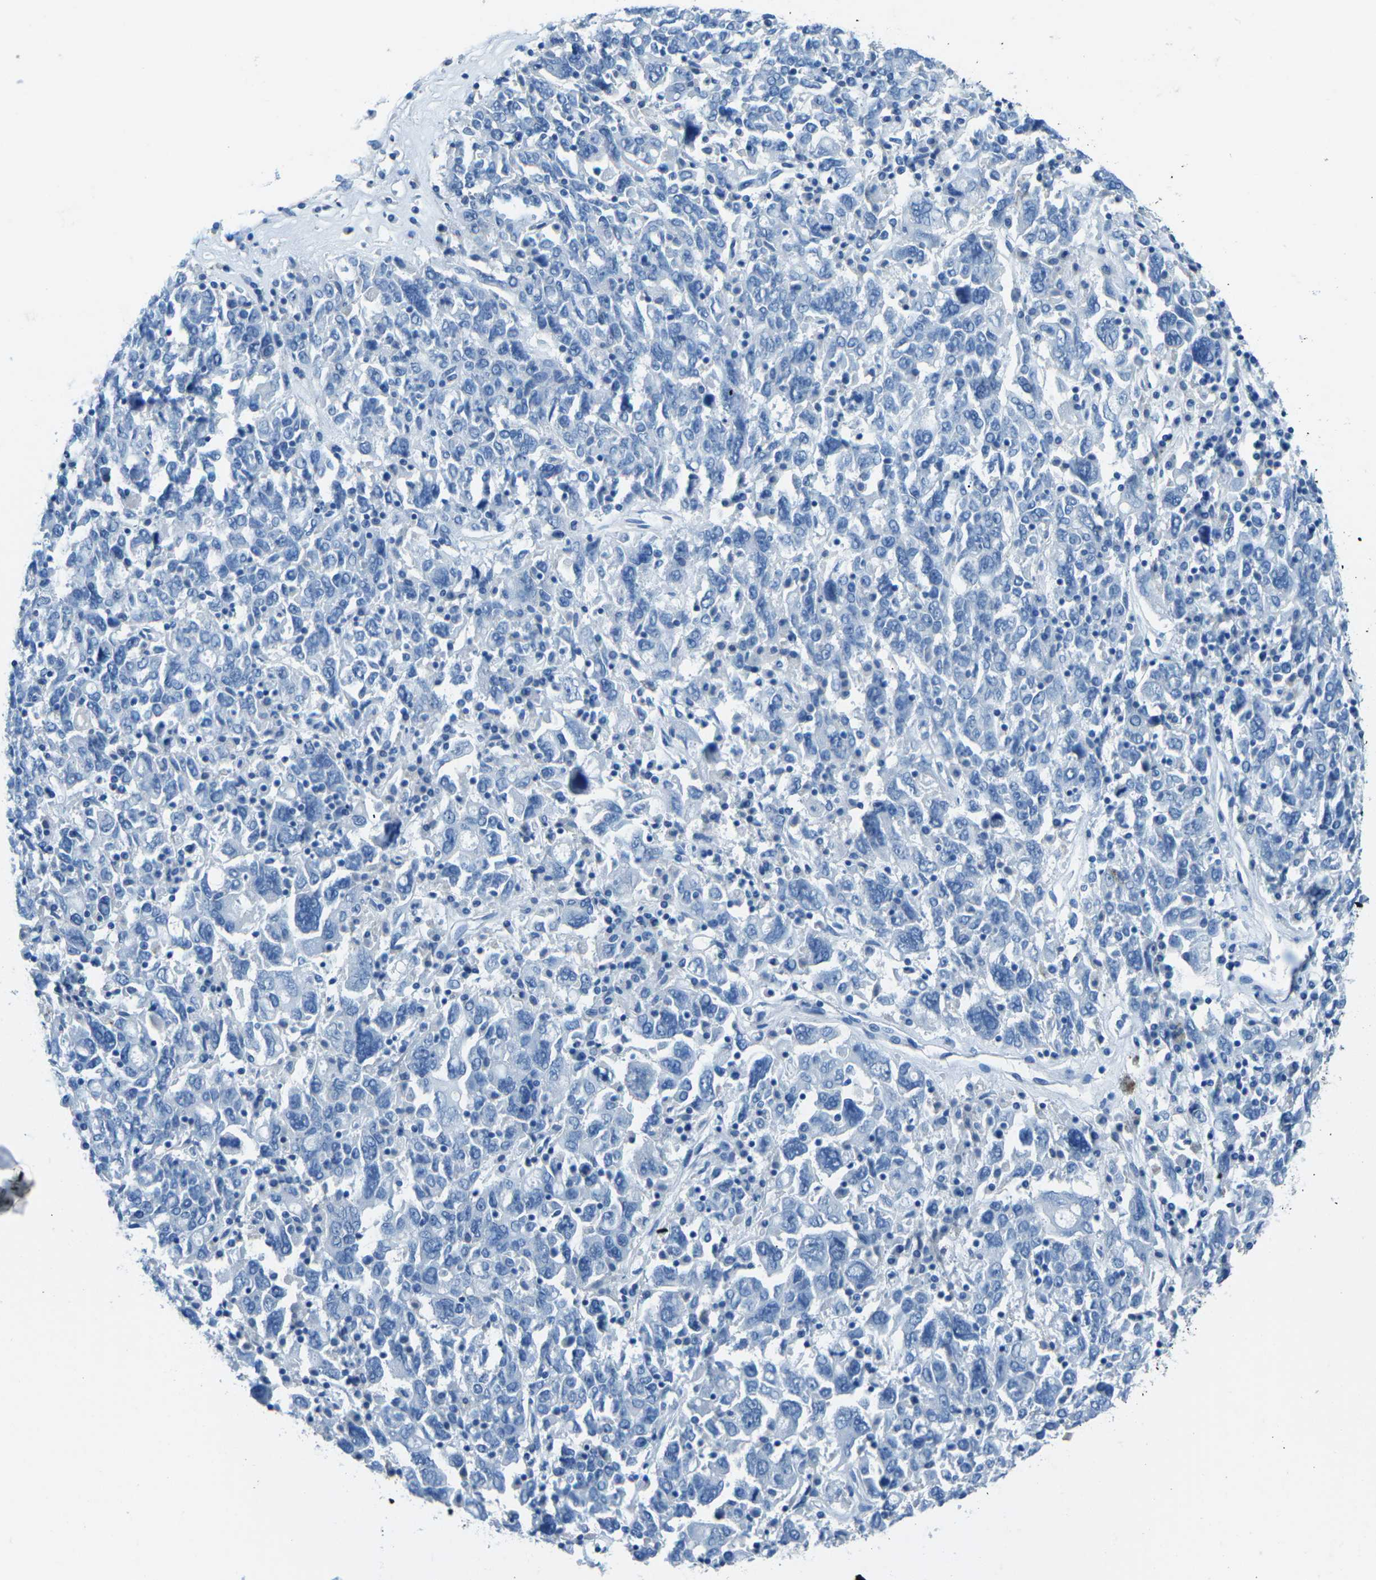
{"staining": {"intensity": "negative", "quantity": "none", "location": "none"}, "tissue": "ovarian cancer", "cell_type": "Tumor cells", "image_type": "cancer", "snomed": [{"axis": "morphology", "description": "Carcinoma, endometroid"}, {"axis": "topography", "description": "Ovary"}], "caption": "Immunohistochemistry histopathology image of human ovarian cancer stained for a protein (brown), which exhibits no expression in tumor cells. (DAB immunohistochemistry (IHC), high magnification).", "gene": "MYH8", "patient": {"sex": "female", "age": 62}}